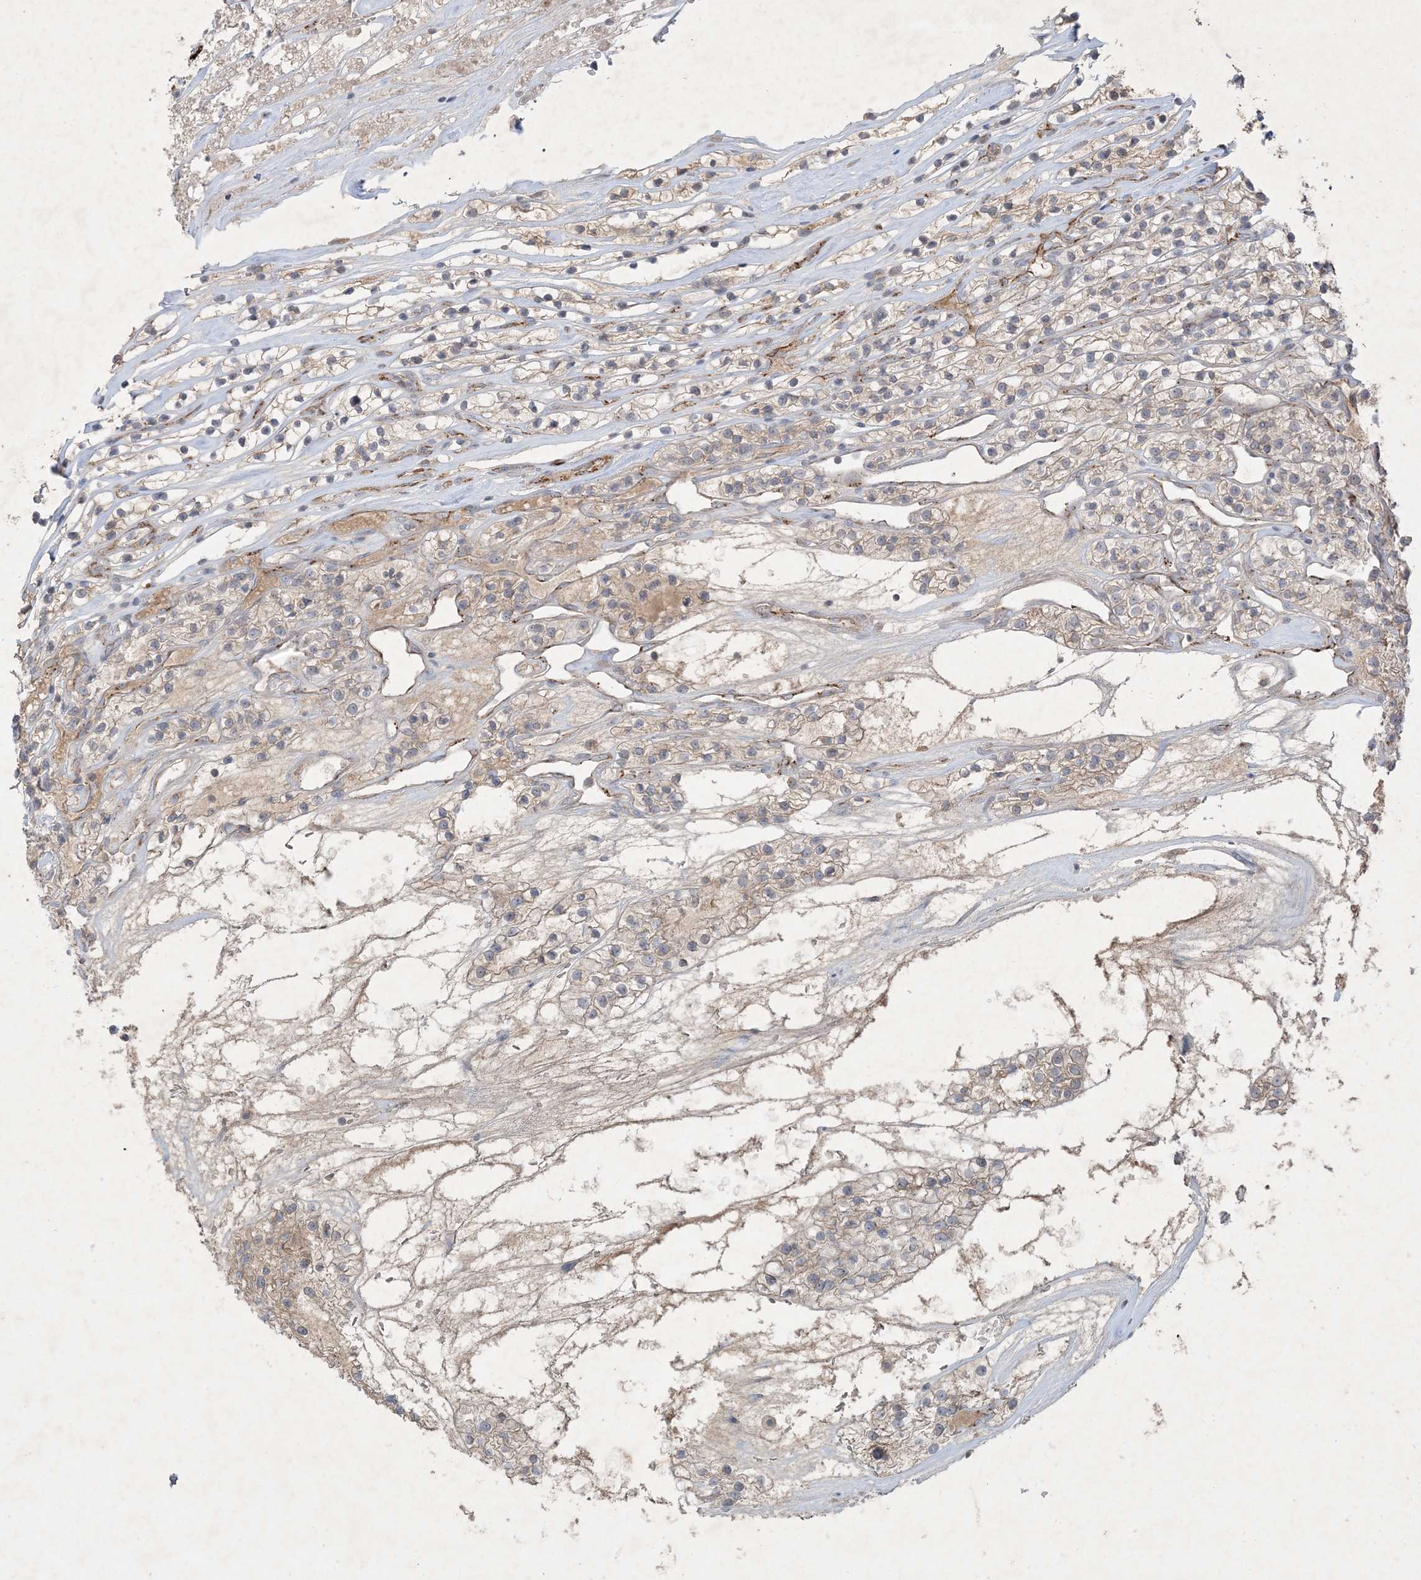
{"staining": {"intensity": "weak", "quantity": "<25%", "location": "cytoplasmic/membranous"}, "tissue": "renal cancer", "cell_type": "Tumor cells", "image_type": "cancer", "snomed": [{"axis": "morphology", "description": "Adenocarcinoma, NOS"}, {"axis": "topography", "description": "Kidney"}], "caption": "This is an IHC photomicrograph of human adenocarcinoma (renal). There is no expression in tumor cells.", "gene": "PRSS36", "patient": {"sex": "female", "age": 57}}